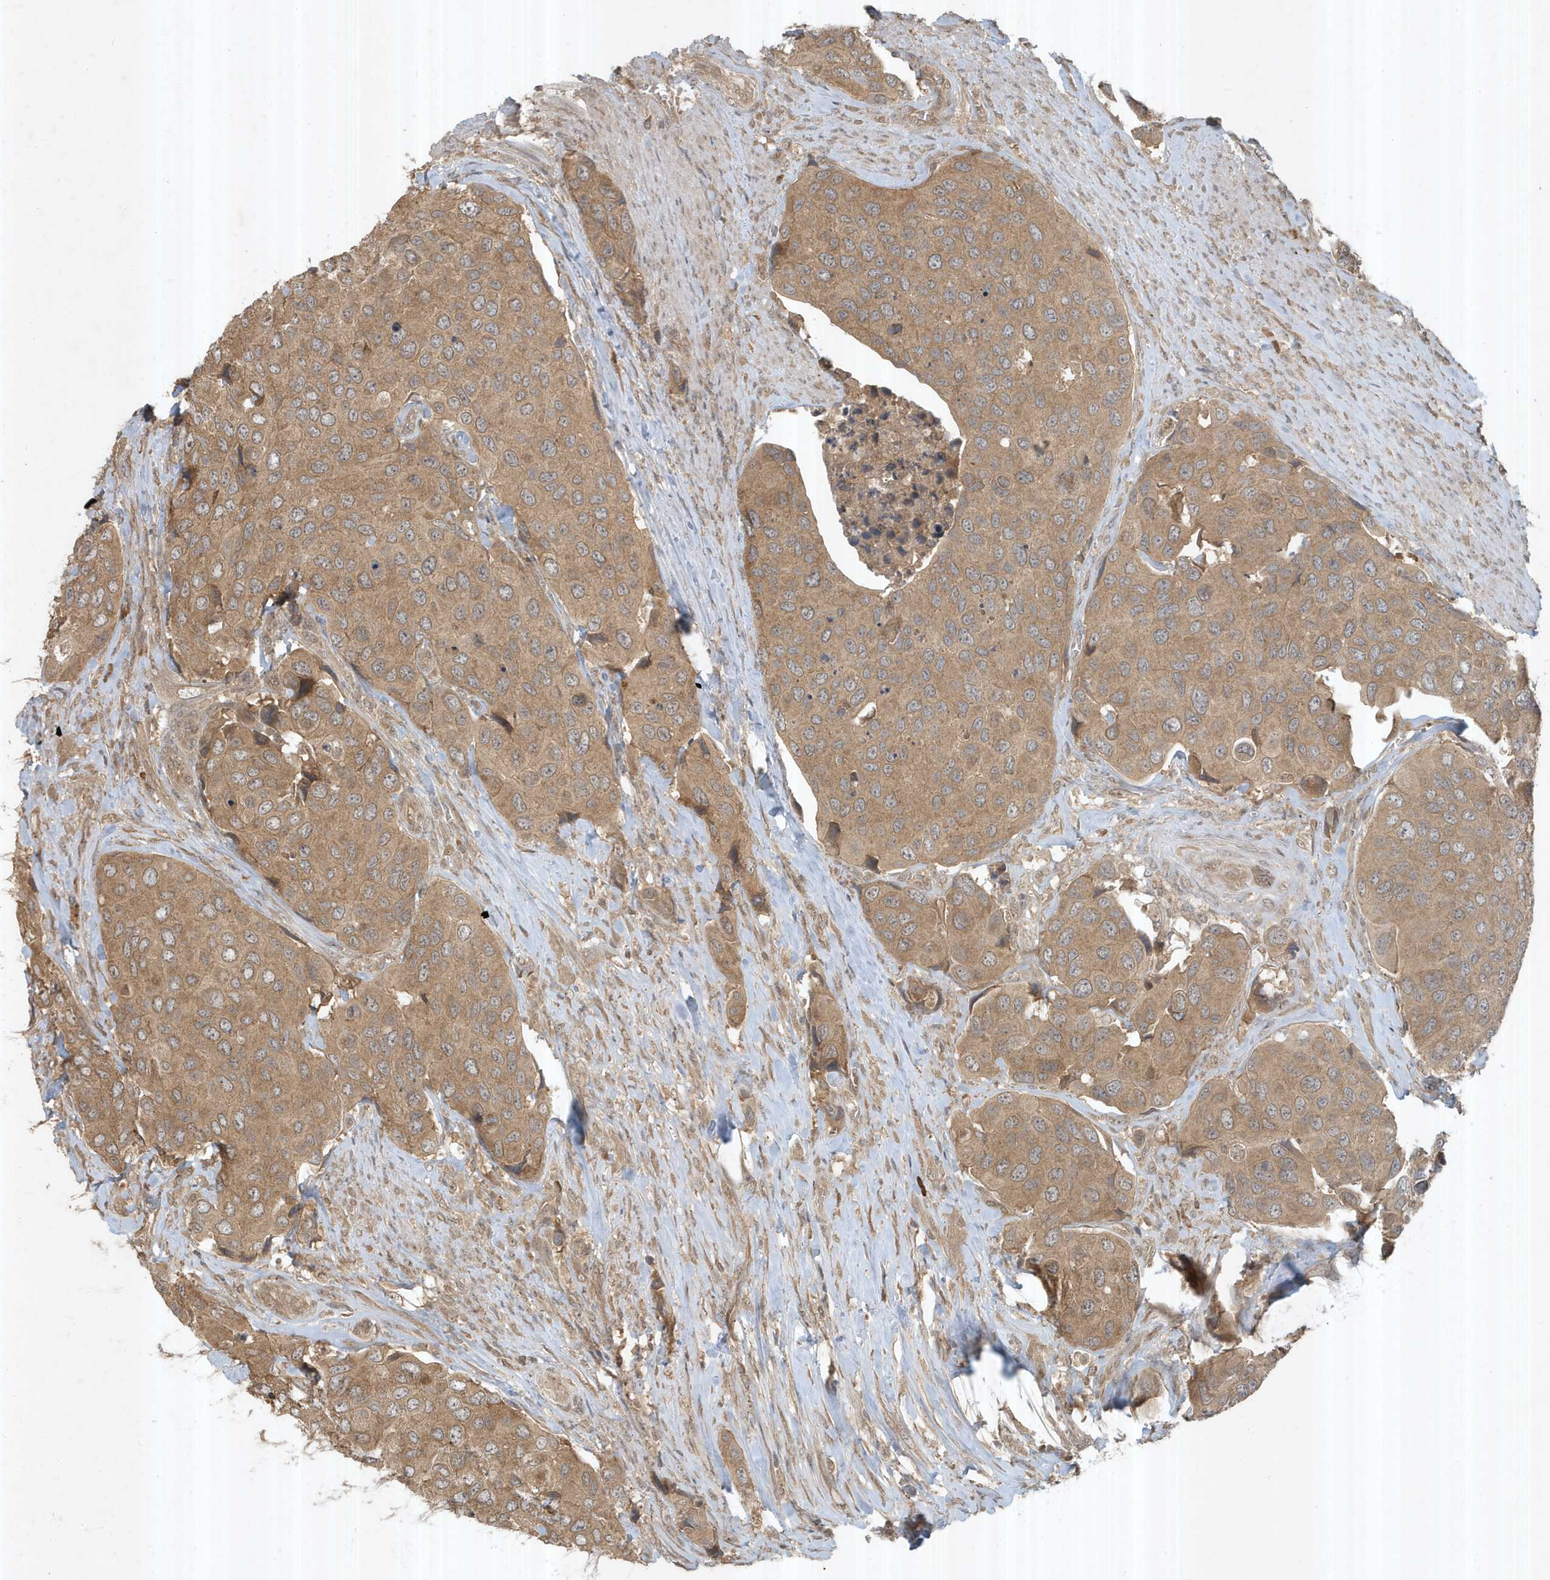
{"staining": {"intensity": "moderate", "quantity": ">75%", "location": "cytoplasmic/membranous"}, "tissue": "urothelial cancer", "cell_type": "Tumor cells", "image_type": "cancer", "snomed": [{"axis": "morphology", "description": "Urothelial carcinoma, High grade"}, {"axis": "topography", "description": "Urinary bladder"}], "caption": "A brown stain highlights moderate cytoplasmic/membranous expression of a protein in urothelial cancer tumor cells. The protein is shown in brown color, while the nuclei are stained blue.", "gene": "ABCB9", "patient": {"sex": "male", "age": 74}}